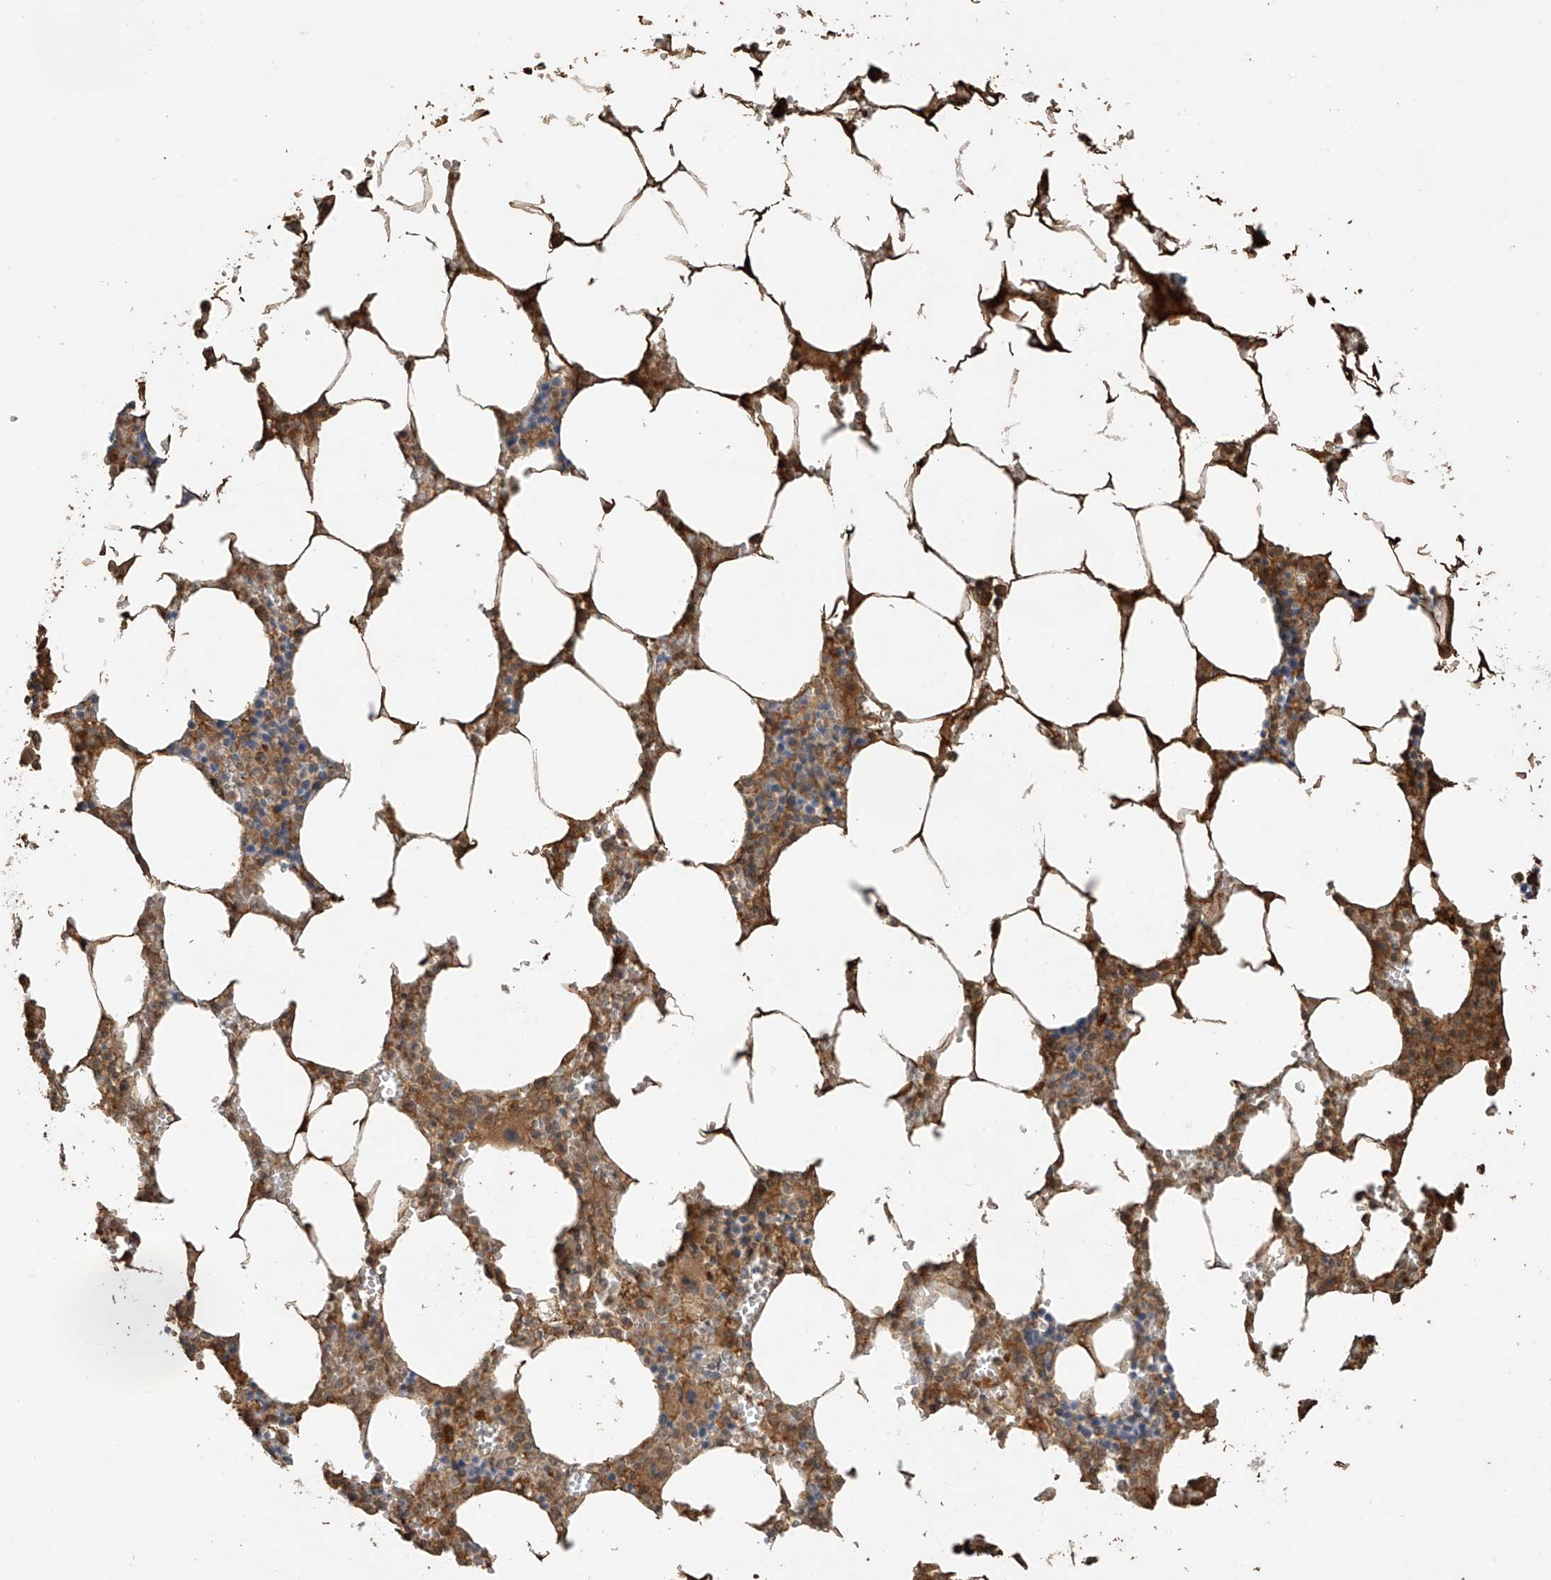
{"staining": {"intensity": "moderate", "quantity": "<25%", "location": "cytoplasmic/membranous"}, "tissue": "bone marrow", "cell_type": "Hematopoietic cells", "image_type": "normal", "snomed": [{"axis": "morphology", "description": "Normal tissue, NOS"}, {"axis": "topography", "description": "Bone marrow"}], "caption": "Moderate cytoplasmic/membranous staining for a protein is present in about <25% of hematopoietic cells of unremarkable bone marrow using IHC.", "gene": "SLFN14", "patient": {"sex": "male", "age": 70}}